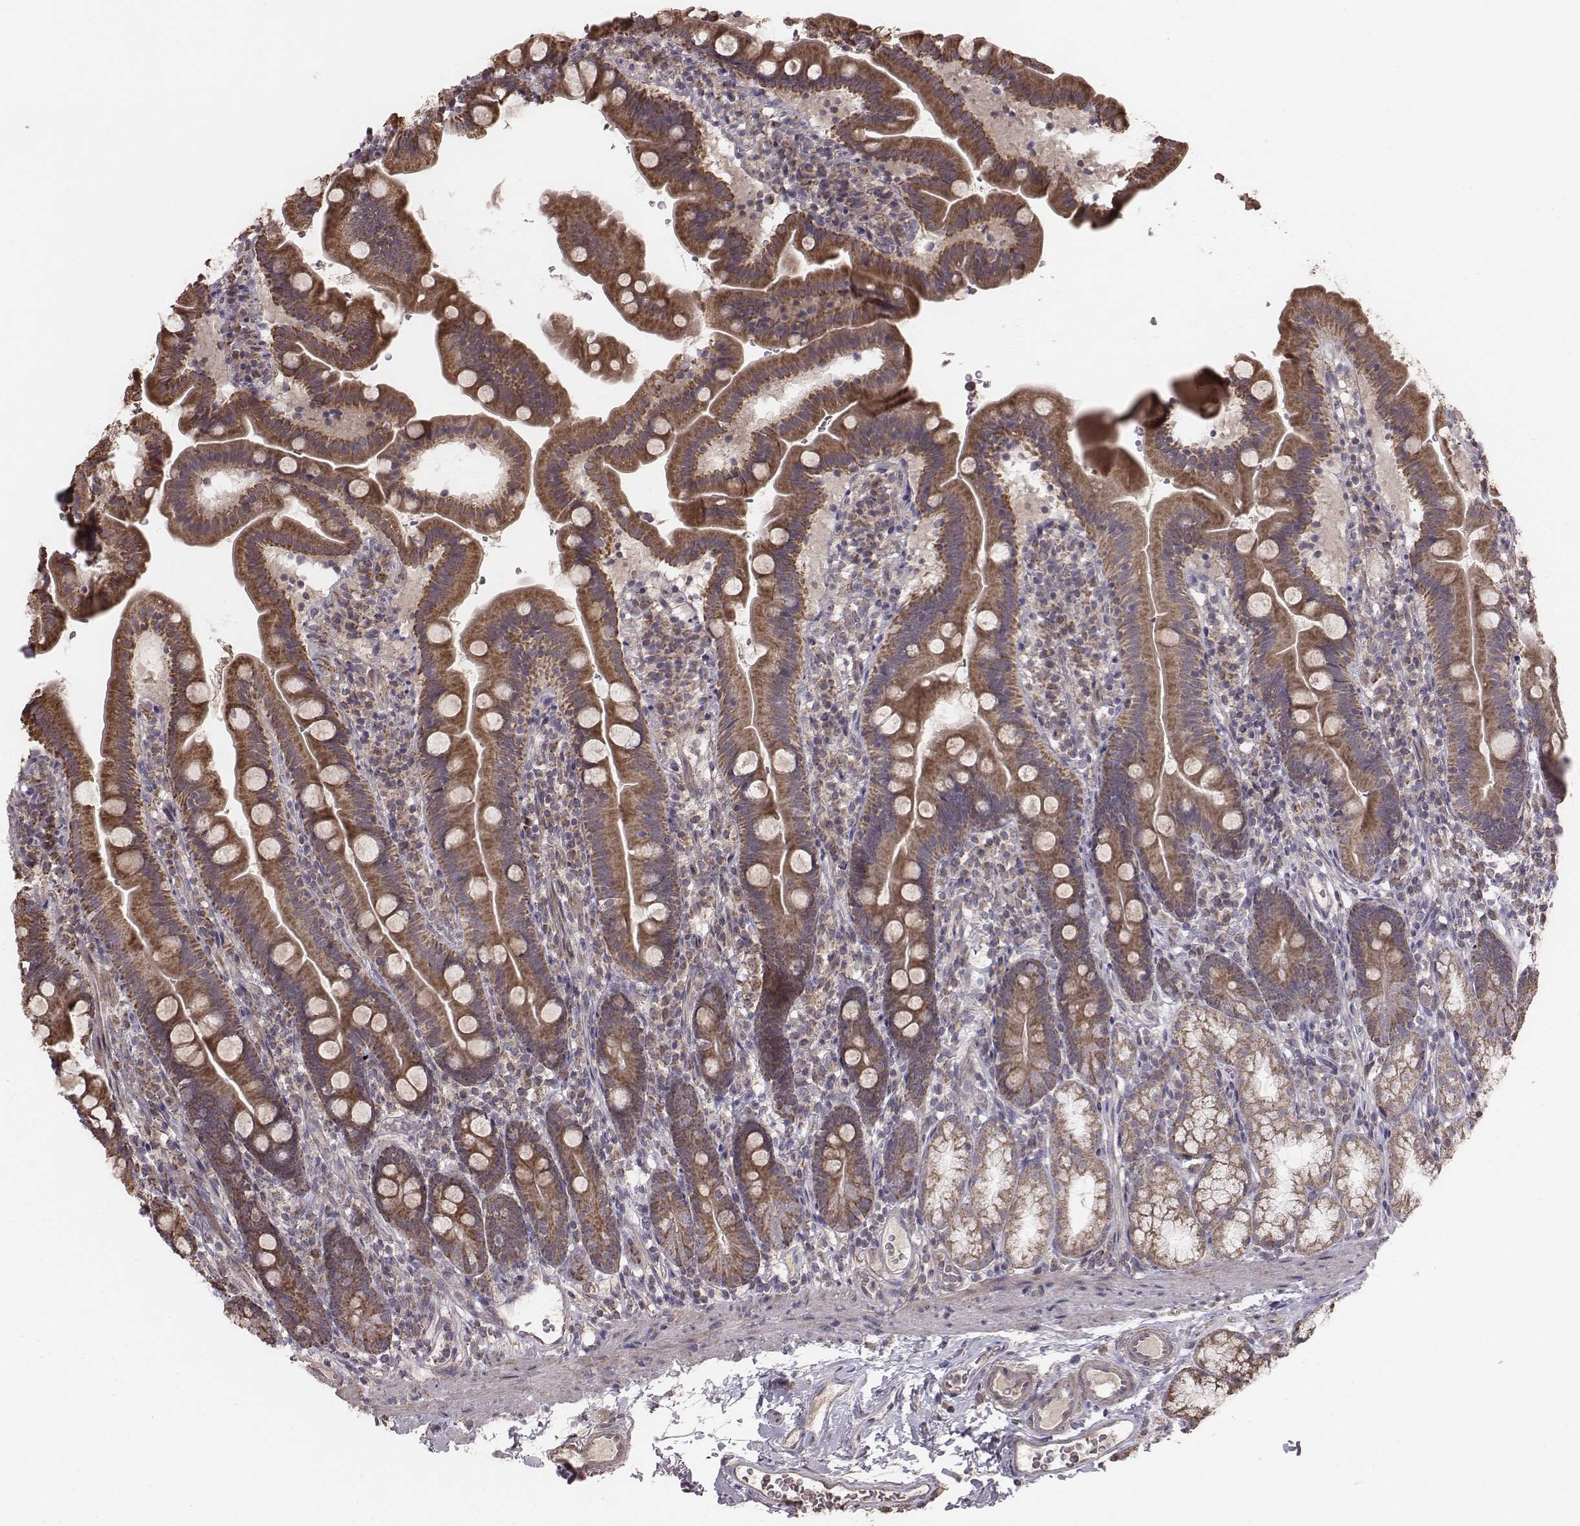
{"staining": {"intensity": "strong", "quantity": ">75%", "location": "cytoplasmic/membranous"}, "tissue": "duodenum", "cell_type": "Glandular cells", "image_type": "normal", "snomed": [{"axis": "morphology", "description": "Normal tissue, NOS"}, {"axis": "topography", "description": "Duodenum"}], "caption": "Protein expression analysis of unremarkable human duodenum reveals strong cytoplasmic/membranous staining in about >75% of glandular cells.", "gene": "PDCD2L", "patient": {"sex": "female", "age": 67}}